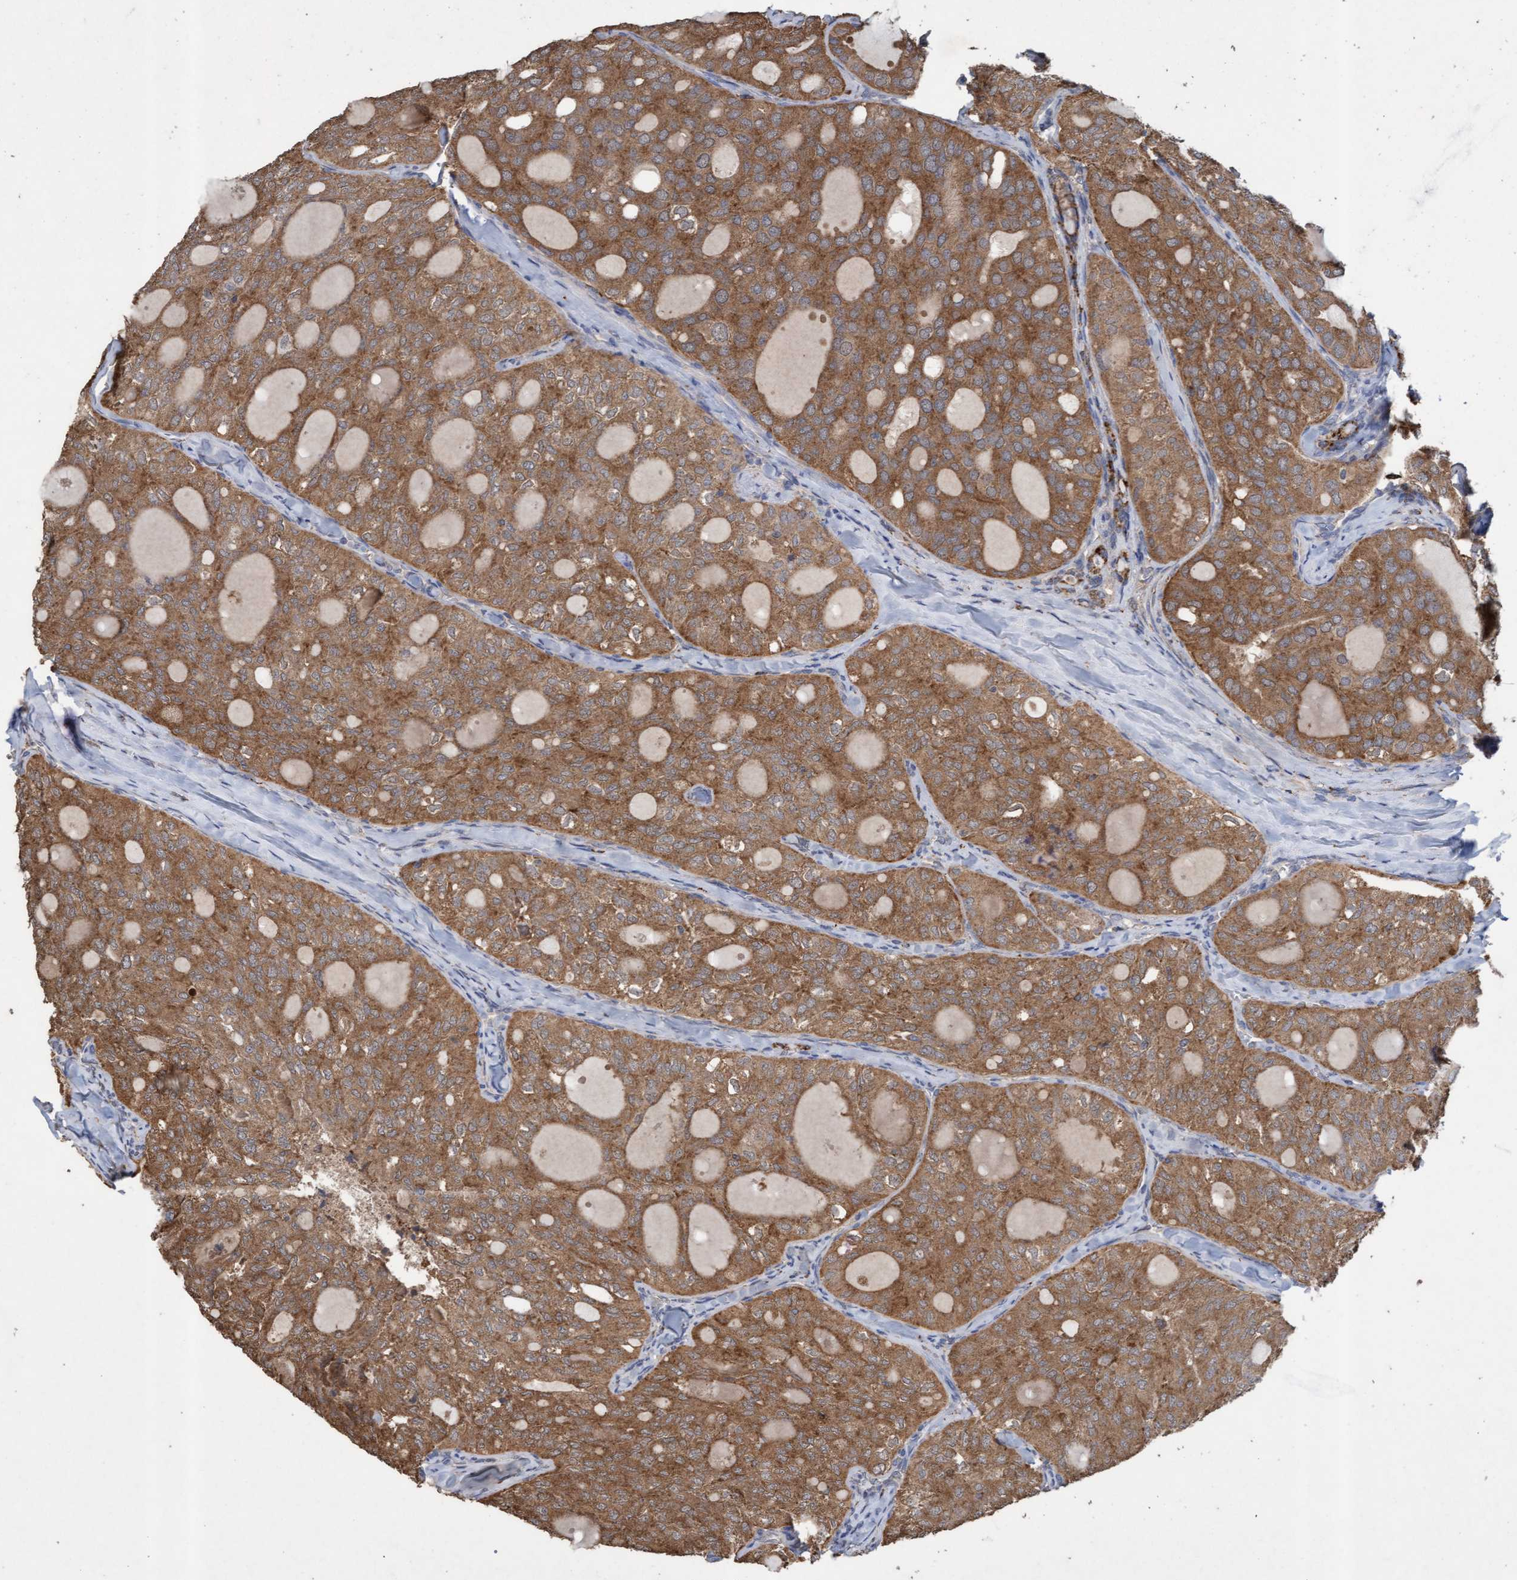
{"staining": {"intensity": "moderate", "quantity": ">75%", "location": "cytoplasmic/membranous"}, "tissue": "thyroid cancer", "cell_type": "Tumor cells", "image_type": "cancer", "snomed": [{"axis": "morphology", "description": "Follicular adenoma carcinoma, NOS"}, {"axis": "topography", "description": "Thyroid gland"}], "caption": "This micrograph displays IHC staining of follicular adenoma carcinoma (thyroid), with medium moderate cytoplasmic/membranous staining in about >75% of tumor cells.", "gene": "ATPAF2", "patient": {"sex": "male", "age": 75}}